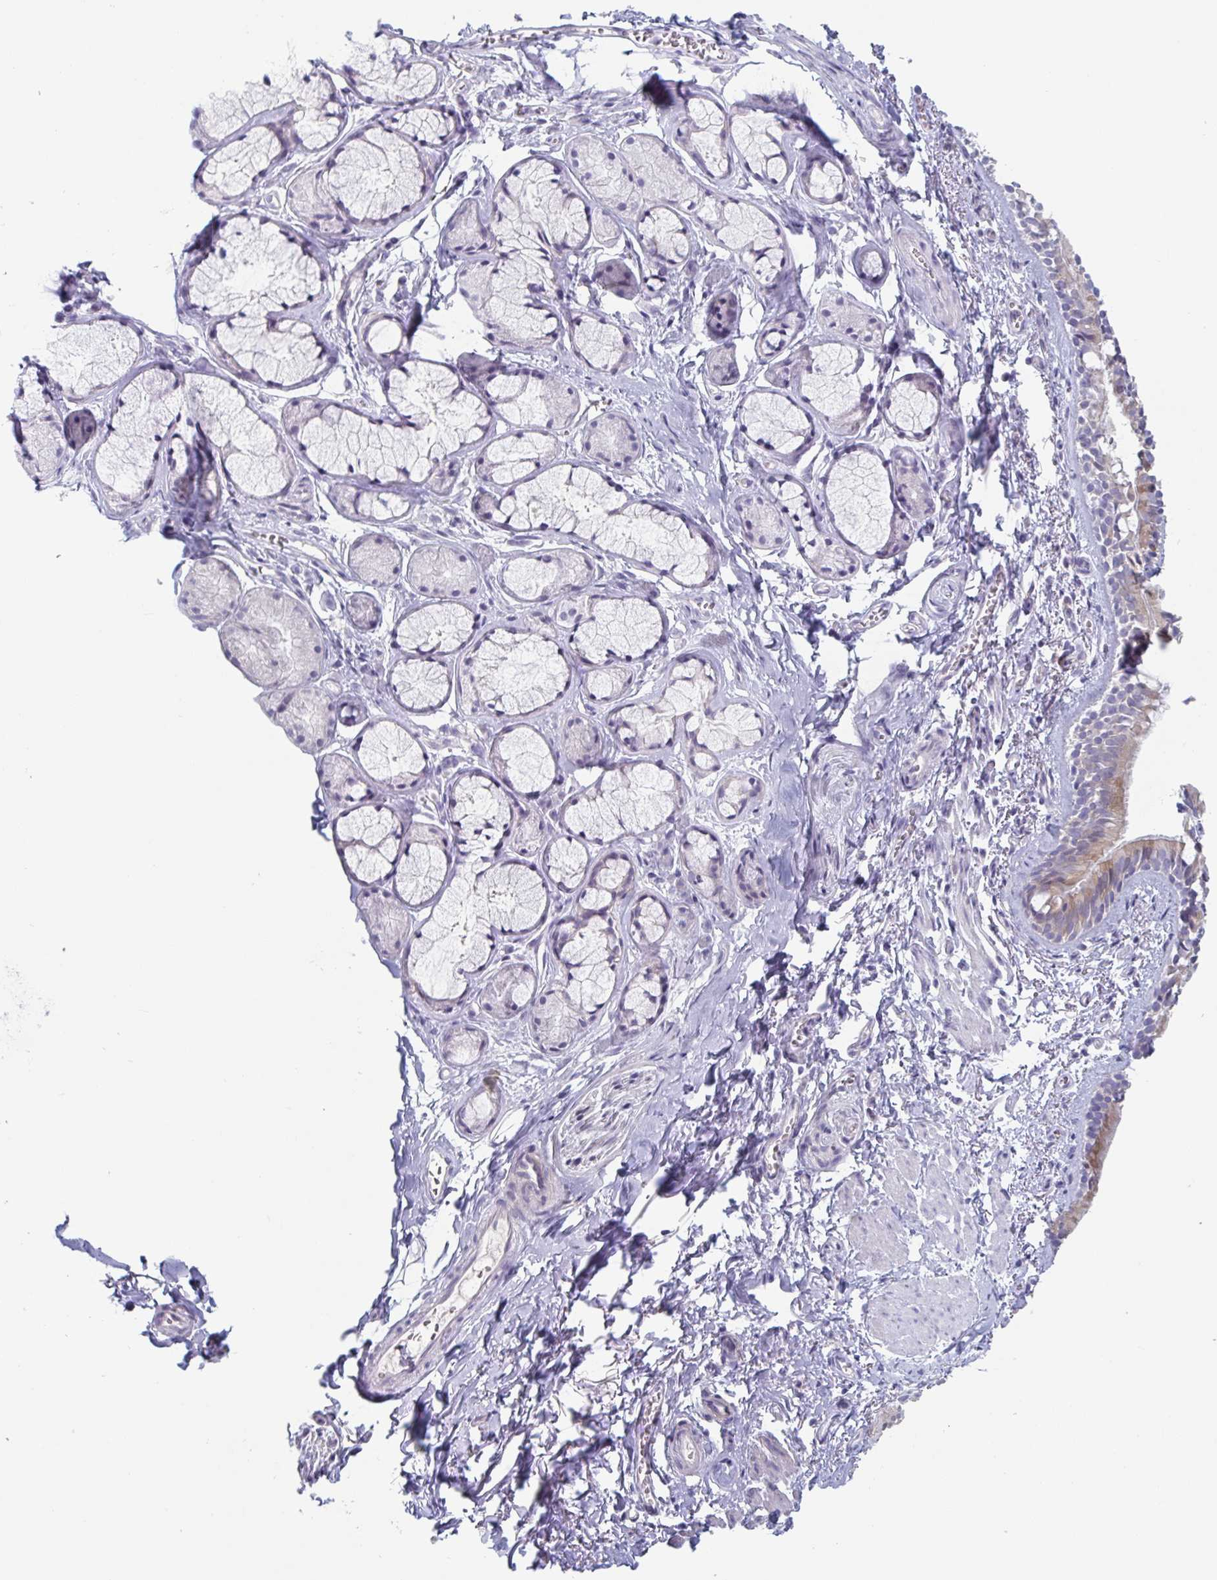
{"staining": {"intensity": "weak", "quantity": "<25%", "location": "cytoplasmic/membranous"}, "tissue": "bronchus", "cell_type": "Respiratory epithelial cells", "image_type": "normal", "snomed": [{"axis": "morphology", "description": "Normal tissue, NOS"}, {"axis": "topography", "description": "Cartilage tissue"}, {"axis": "topography", "description": "Bronchus"}, {"axis": "topography", "description": "Peripheral nerve tissue"}], "caption": "Benign bronchus was stained to show a protein in brown. There is no significant positivity in respiratory epithelial cells.", "gene": "PTPRD", "patient": {"sex": "female", "age": 59}}